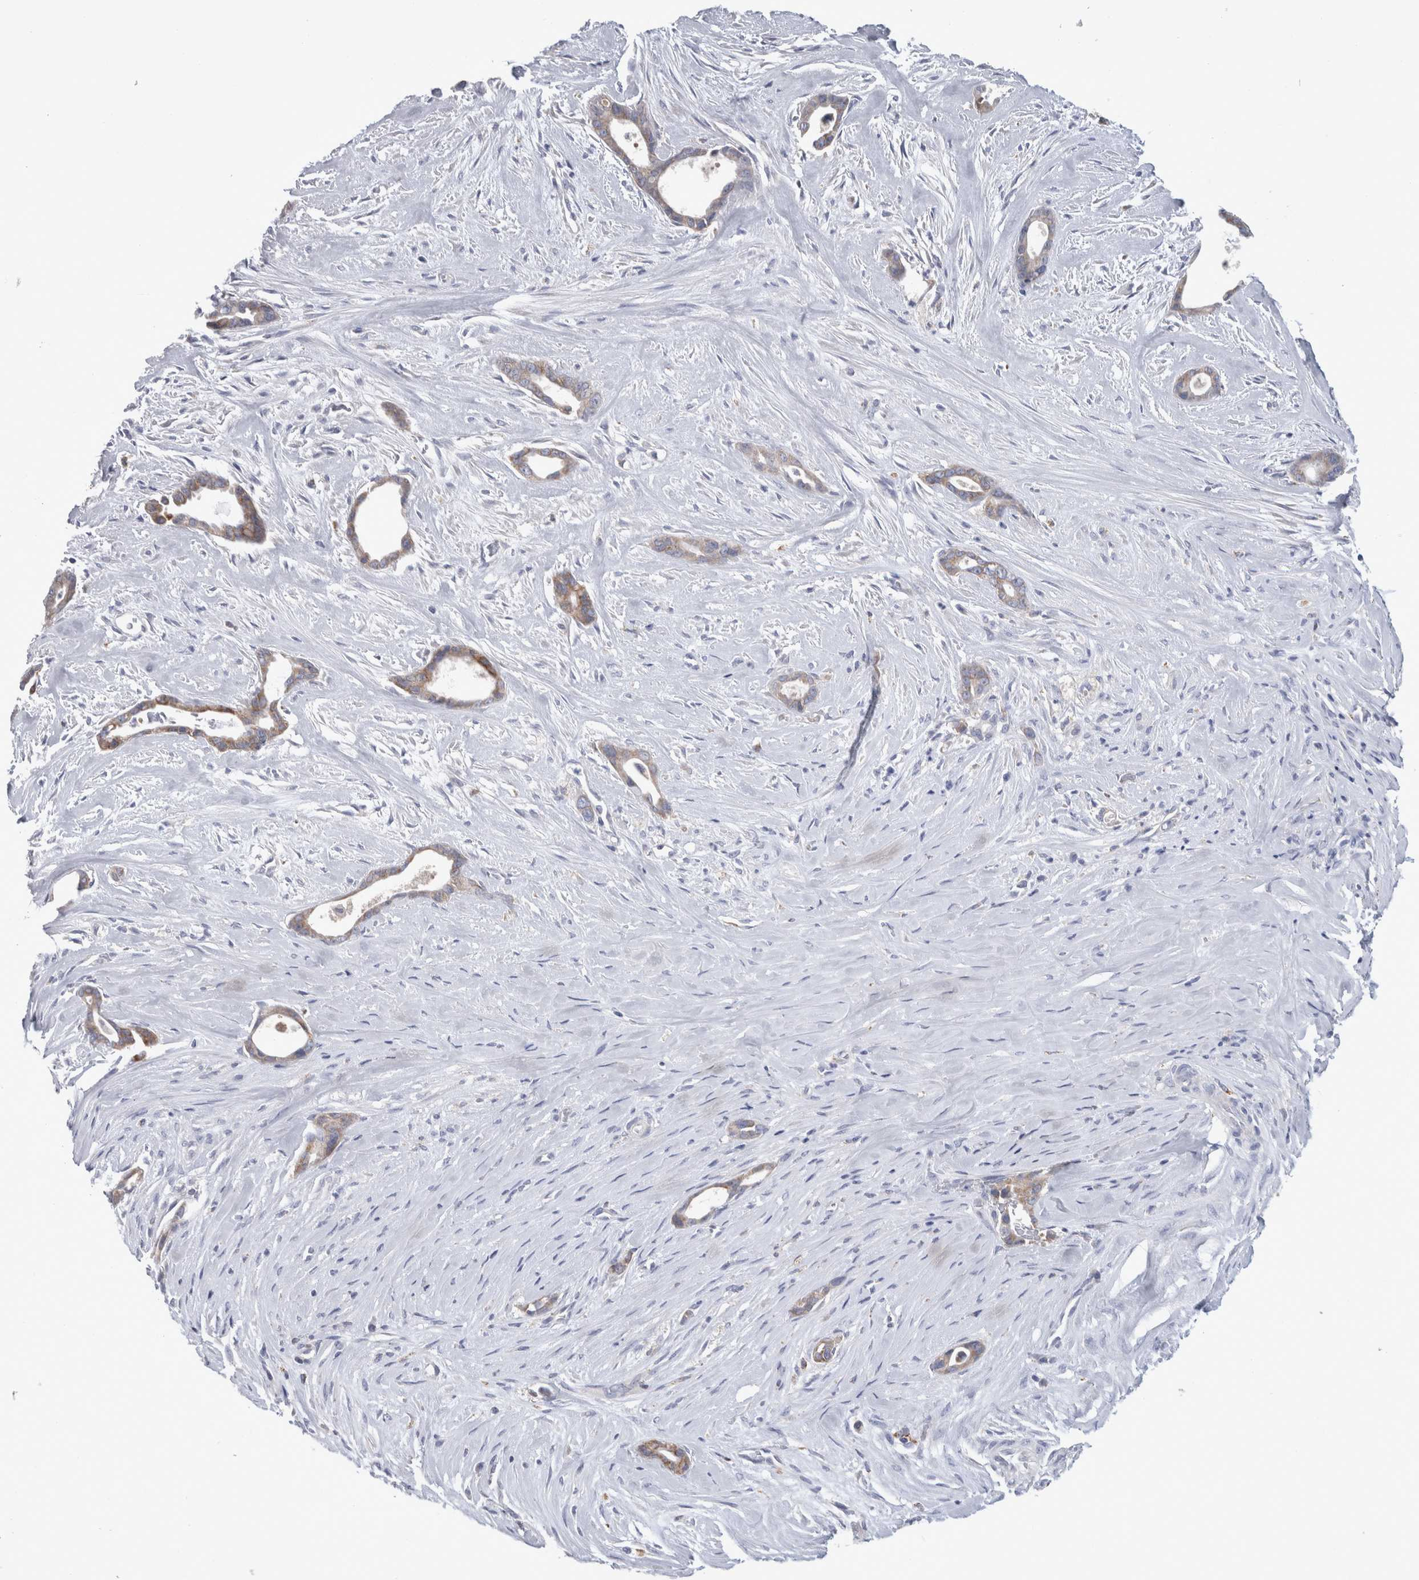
{"staining": {"intensity": "weak", "quantity": "25%-75%", "location": "cytoplasmic/membranous"}, "tissue": "liver cancer", "cell_type": "Tumor cells", "image_type": "cancer", "snomed": [{"axis": "morphology", "description": "Cholangiocarcinoma"}, {"axis": "topography", "description": "Liver"}], "caption": "Liver cholangiocarcinoma was stained to show a protein in brown. There is low levels of weak cytoplasmic/membranous positivity in about 25%-75% of tumor cells.", "gene": "GATM", "patient": {"sex": "female", "age": 55}}